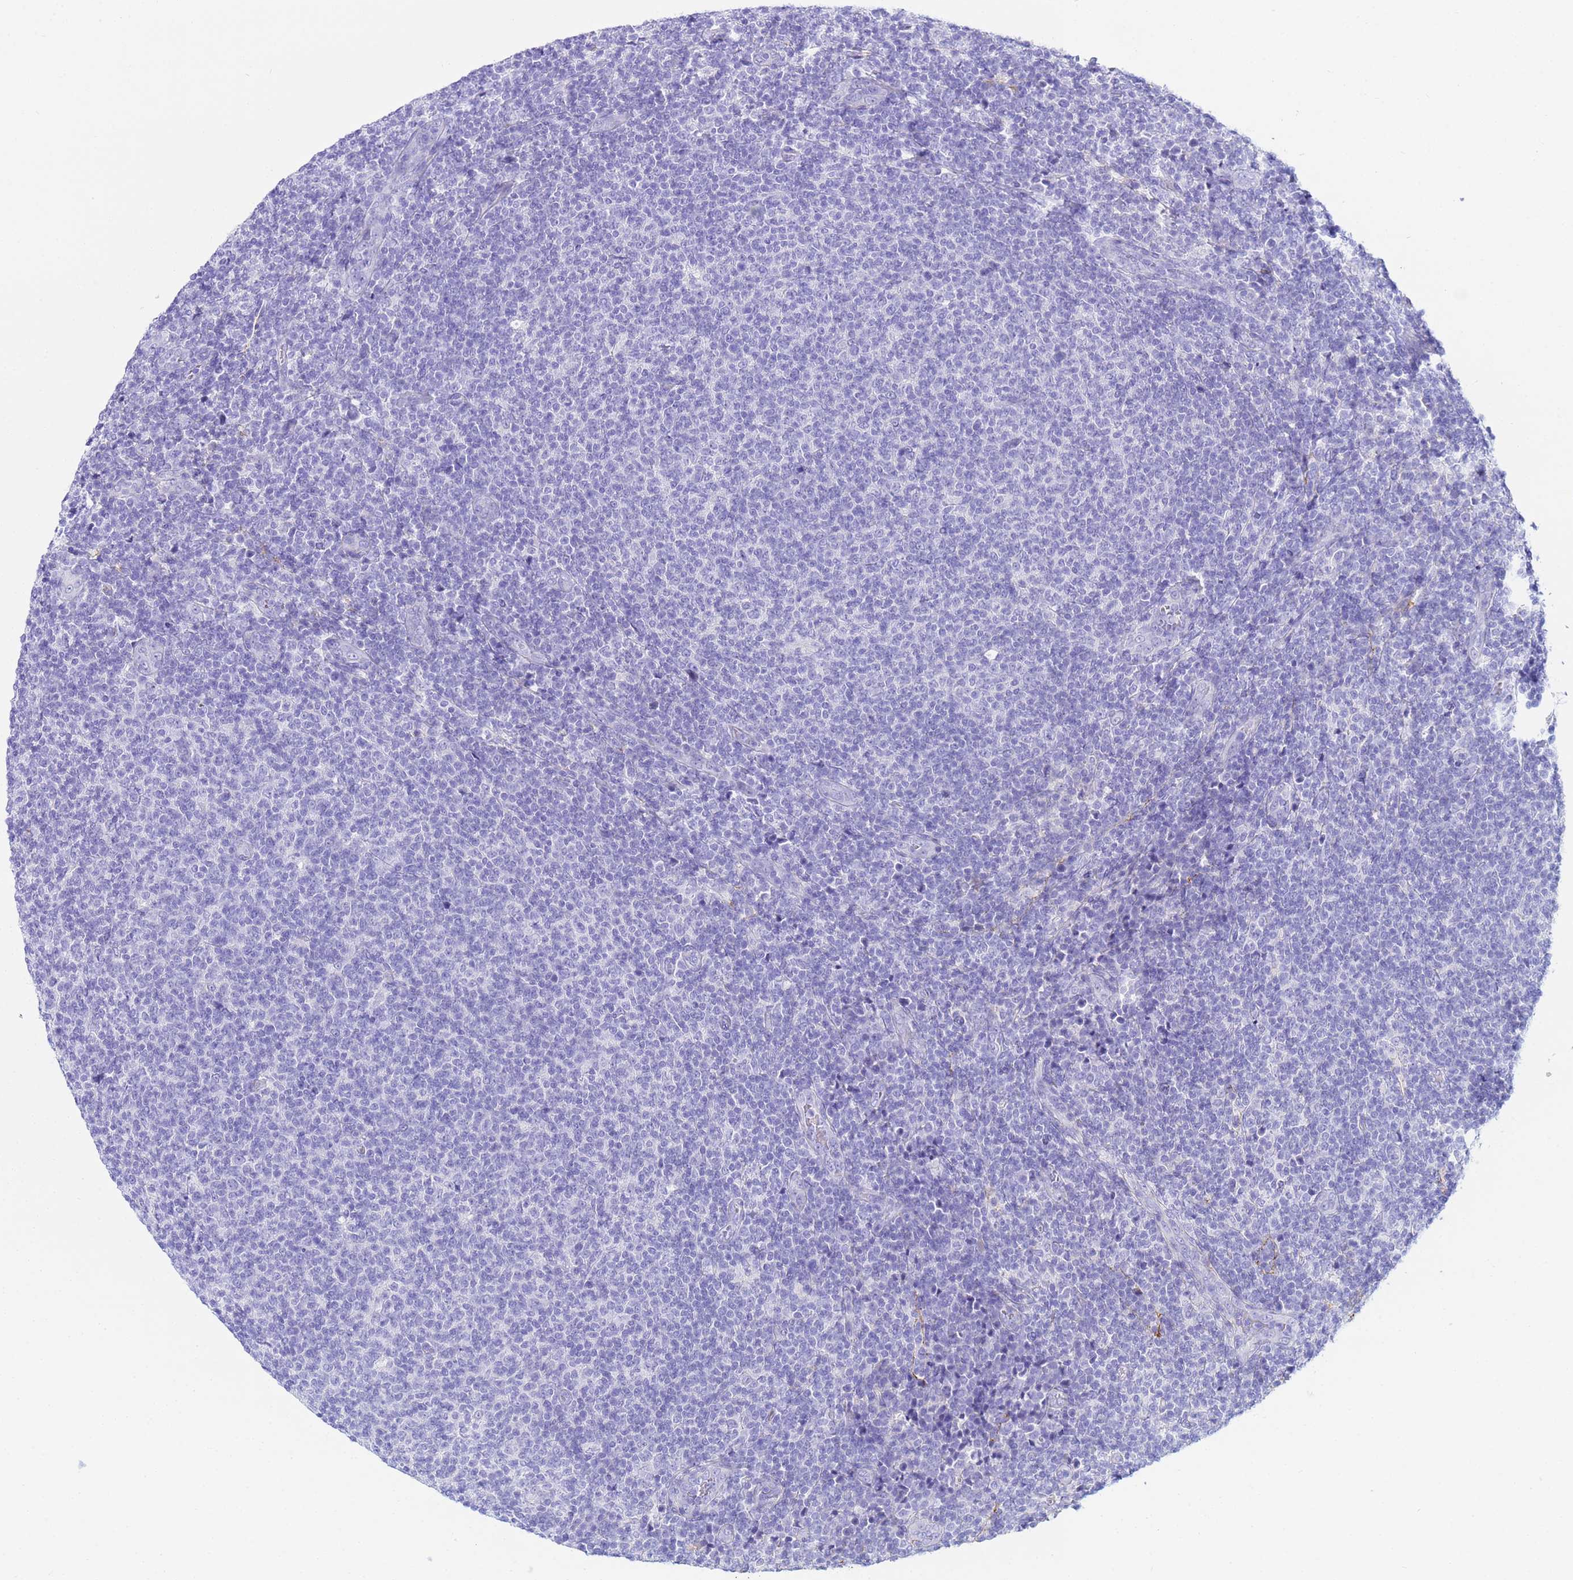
{"staining": {"intensity": "negative", "quantity": "none", "location": "none"}, "tissue": "lymphoma", "cell_type": "Tumor cells", "image_type": "cancer", "snomed": [{"axis": "morphology", "description": "Malignant lymphoma, non-Hodgkin's type, Low grade"}, {"axis": "topography", "description": "Lymph node"}], "caption": "Protein analysis of lymphoma reveals no significant staining in tumor cells.", "gene": "AQP12A", "patient": {"sex": "male", "age": 66}}